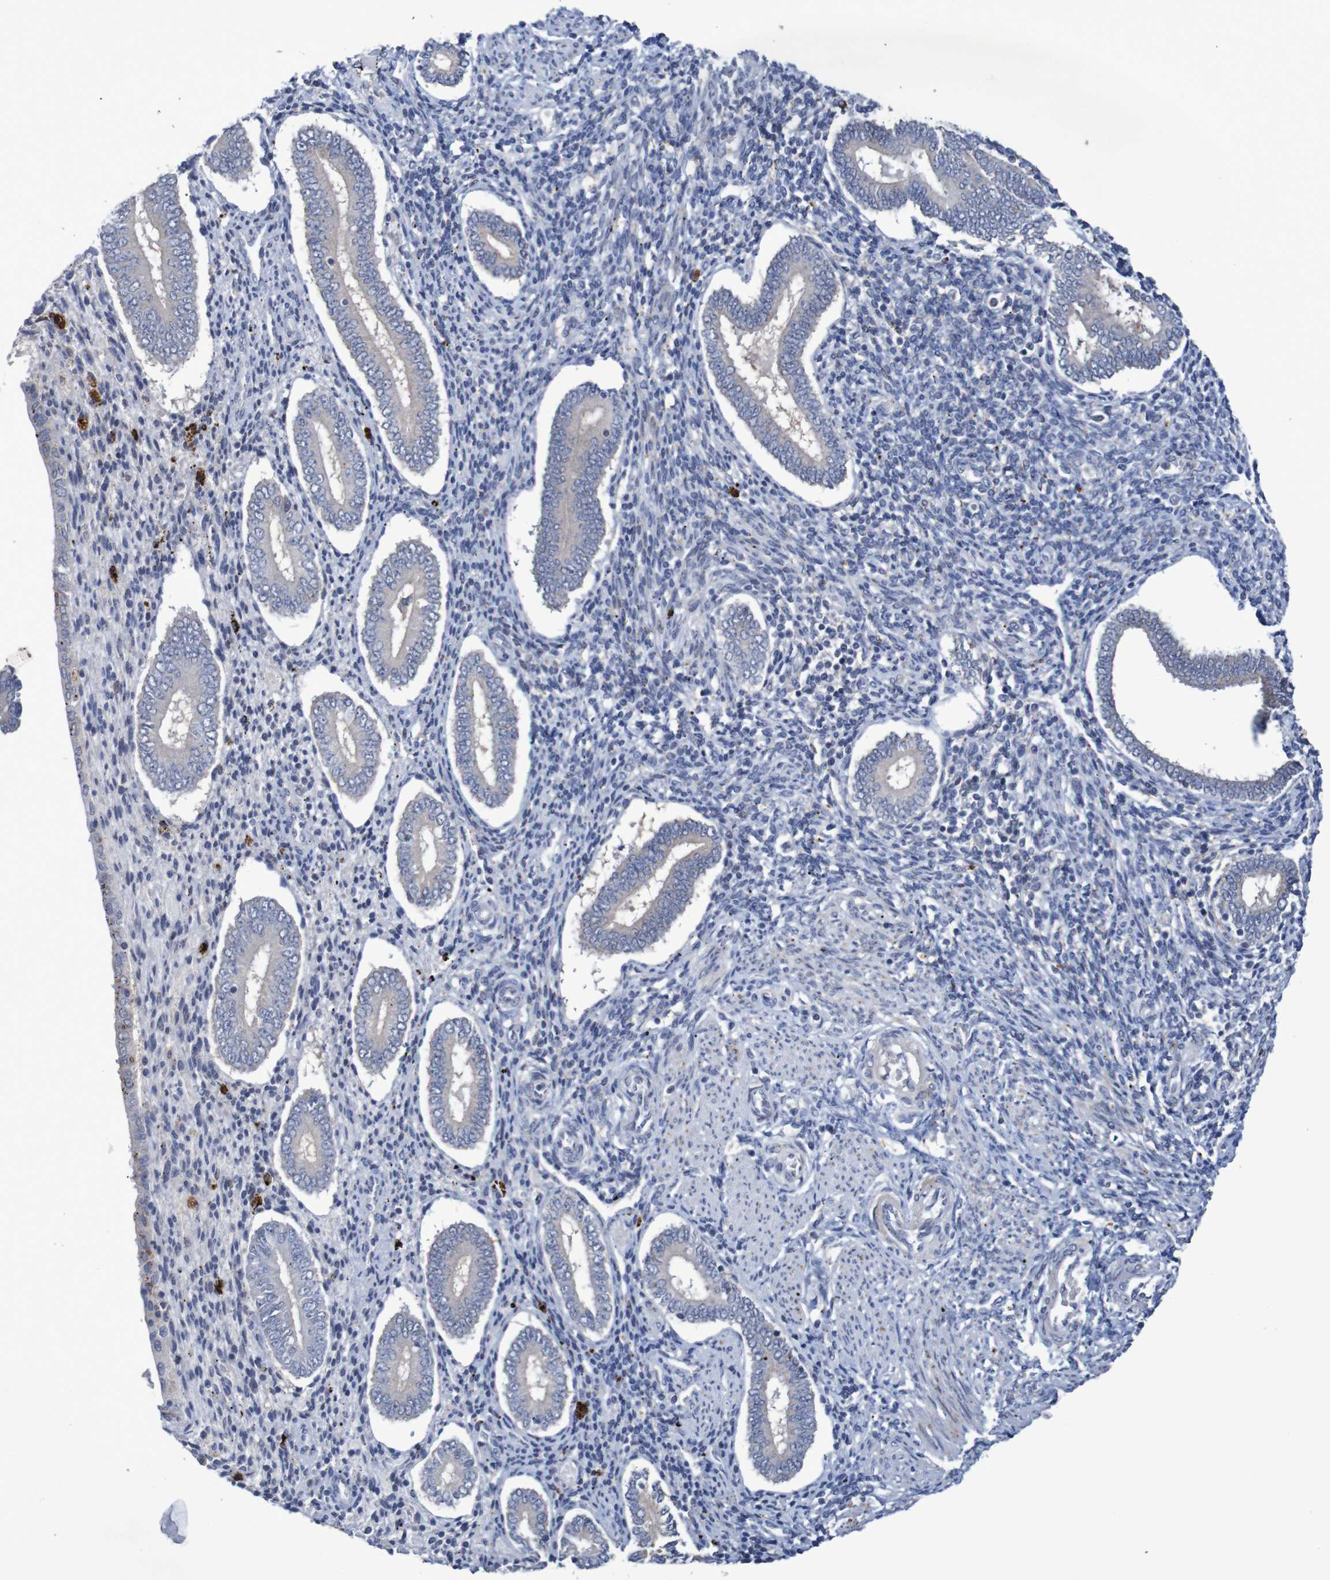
{"staining": {"intensity": "weak", "quantity": "25%-75%", "location": "cytoplasmic/membranous"}, "tissue": "endometrium", "cell_type": "Cells in endometrial stroma", "image_type": "normal", "snomed": [{"axis": "morphology", "description": "Normal tissue, NOS"}, {"axis": "topography", "description": "Endometrium"}], "caption": "Protein analysis of unremarkable endometrium reveals weak cytoplasmic/membranous staining in approximately 25%-75% of cells in endometrial stroma. (DAB IHC with brightfield microscopy, high magnification).", "gene": "FBP1", "patient": {"sex": "female", "age": 42}}